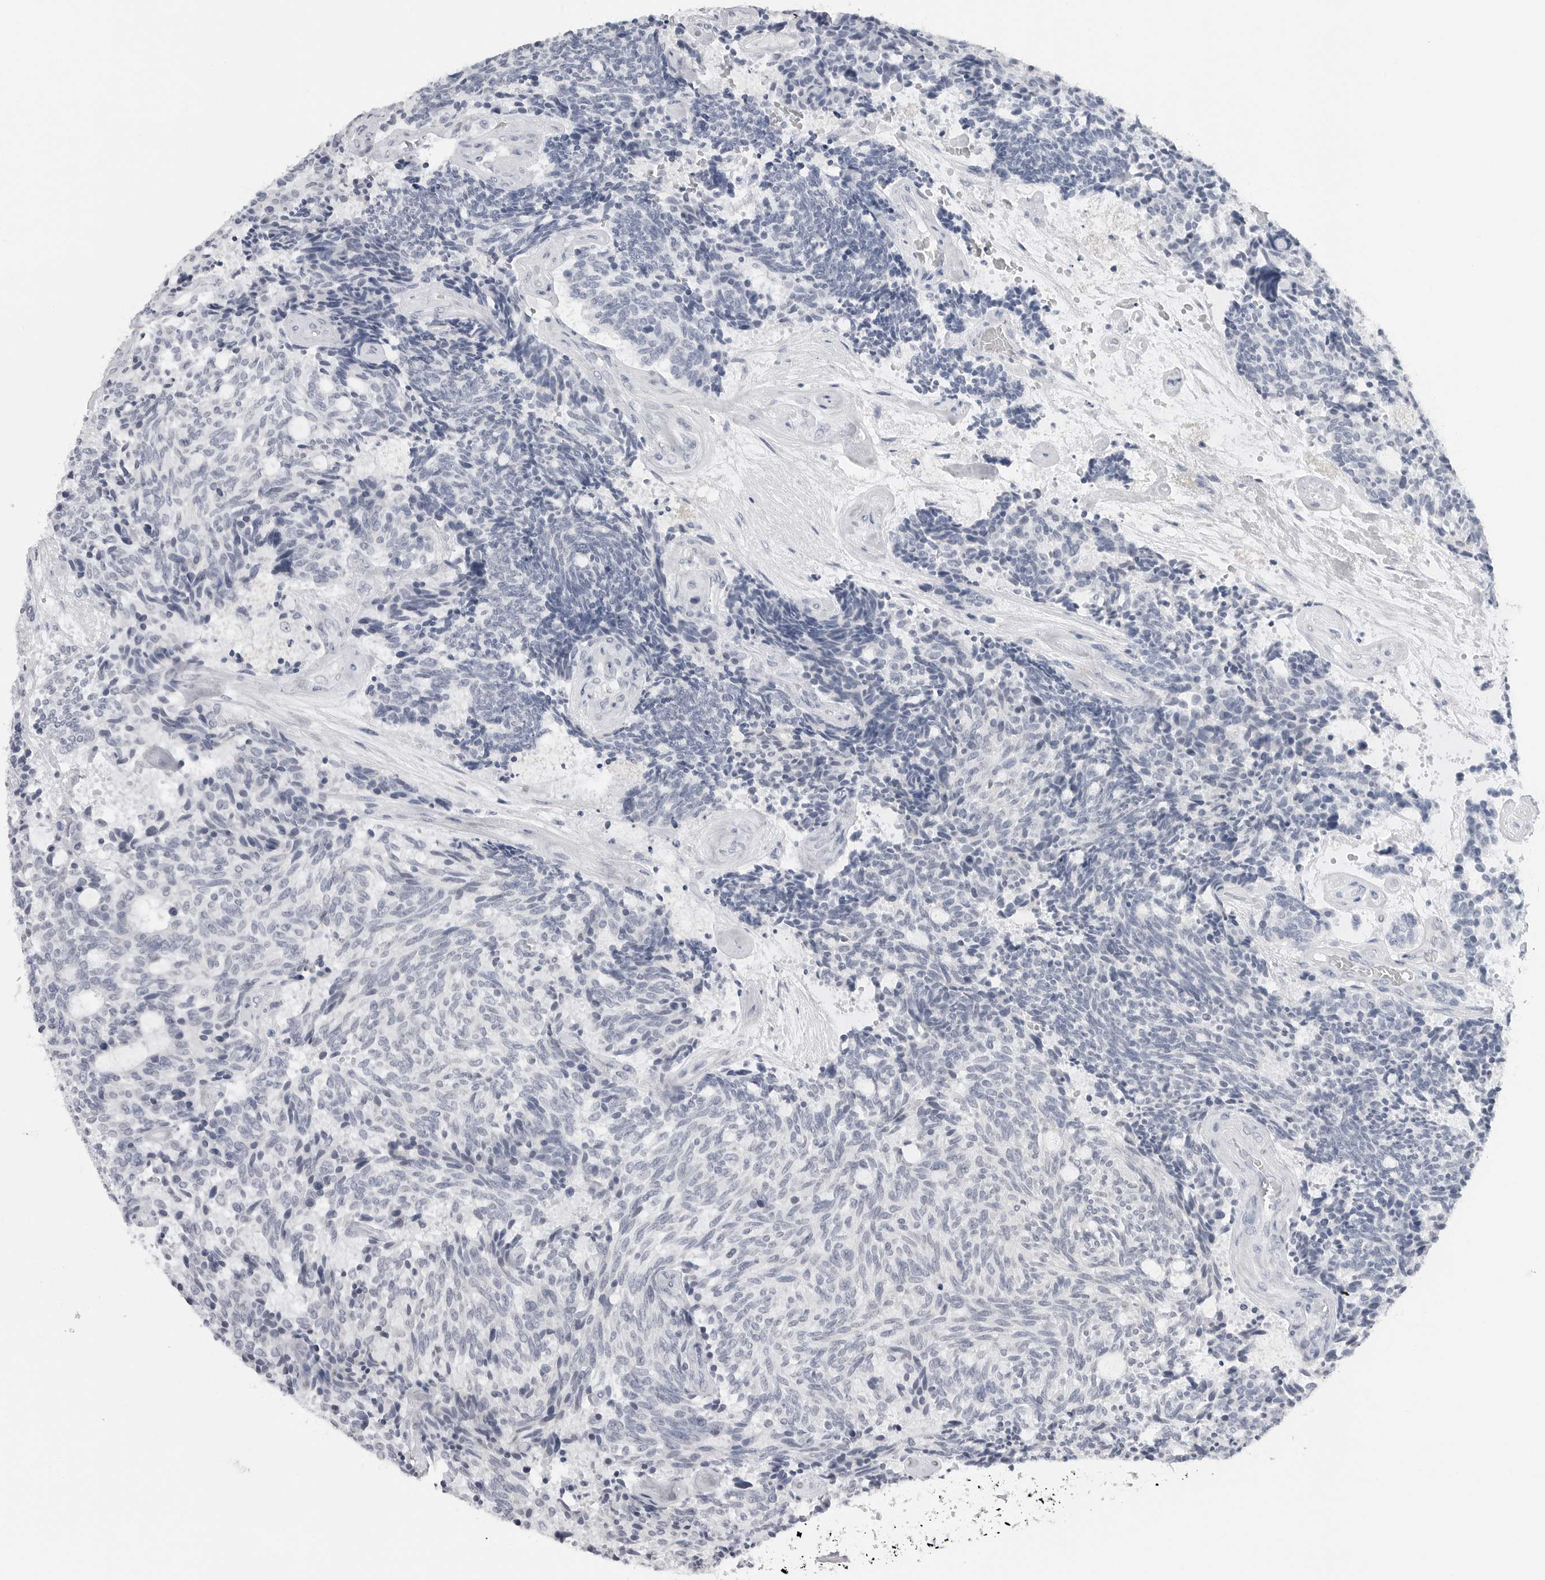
{"staining": {"intensity": "negative", "quantity": "none", "location": "none"}, "tissue": "carcinoid", "cell_type": "Tumor cells", "image_type": "cancer", "snomed": [{"axis": "morphology", "description": "Carcinoid, malignant, NOS"}, {"axis": "topography", "description": "Pancreas"}], "caption": "Immunohistochemistry (IHC) of malignant carcinoid shows no staining in tumor cells.", "gene": "PGA3", "patient": {"sex": "female", "age": 54}}